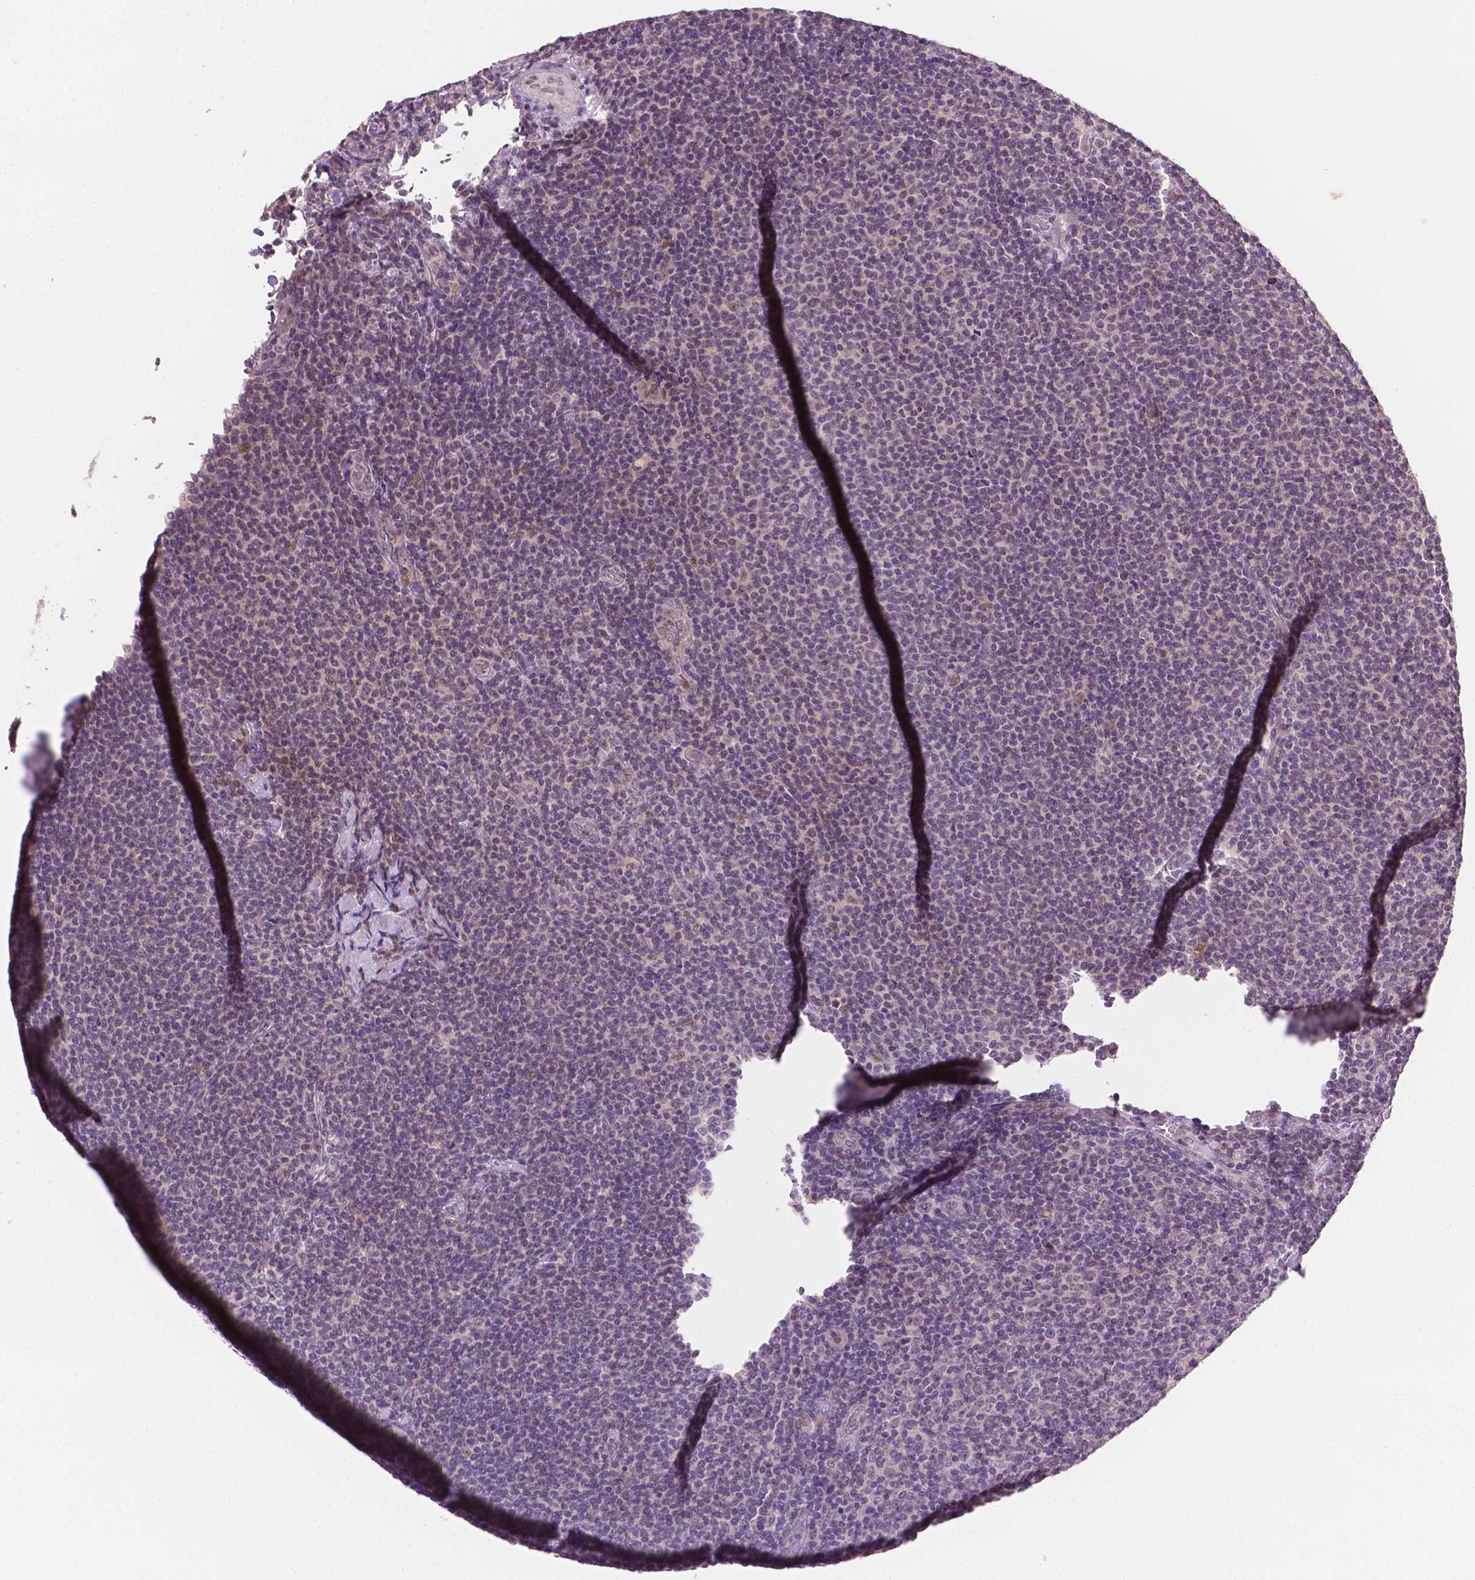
{"staining": {"intensity": "negative", "quantity": "none", "location": "none"}, "tissue": "lymphoma", "cell_type": "Tumor cells", "image_type": "cancer", "snomed": [{"axis": "morphology", "description": "Malignant lymphoma, non-Hodgkin's type, Low grade"}, {"axis": "topography", "description": "Lymph node"}], "caption": "Photomicrograph shows no significant protein expression in tumor cells of malignant lymphoma, non-Hodgkin's type (low-grade). Nuclei are stained in blue.", "gene": "MROH6", "patient": {"sex": "male", "age": 52}}